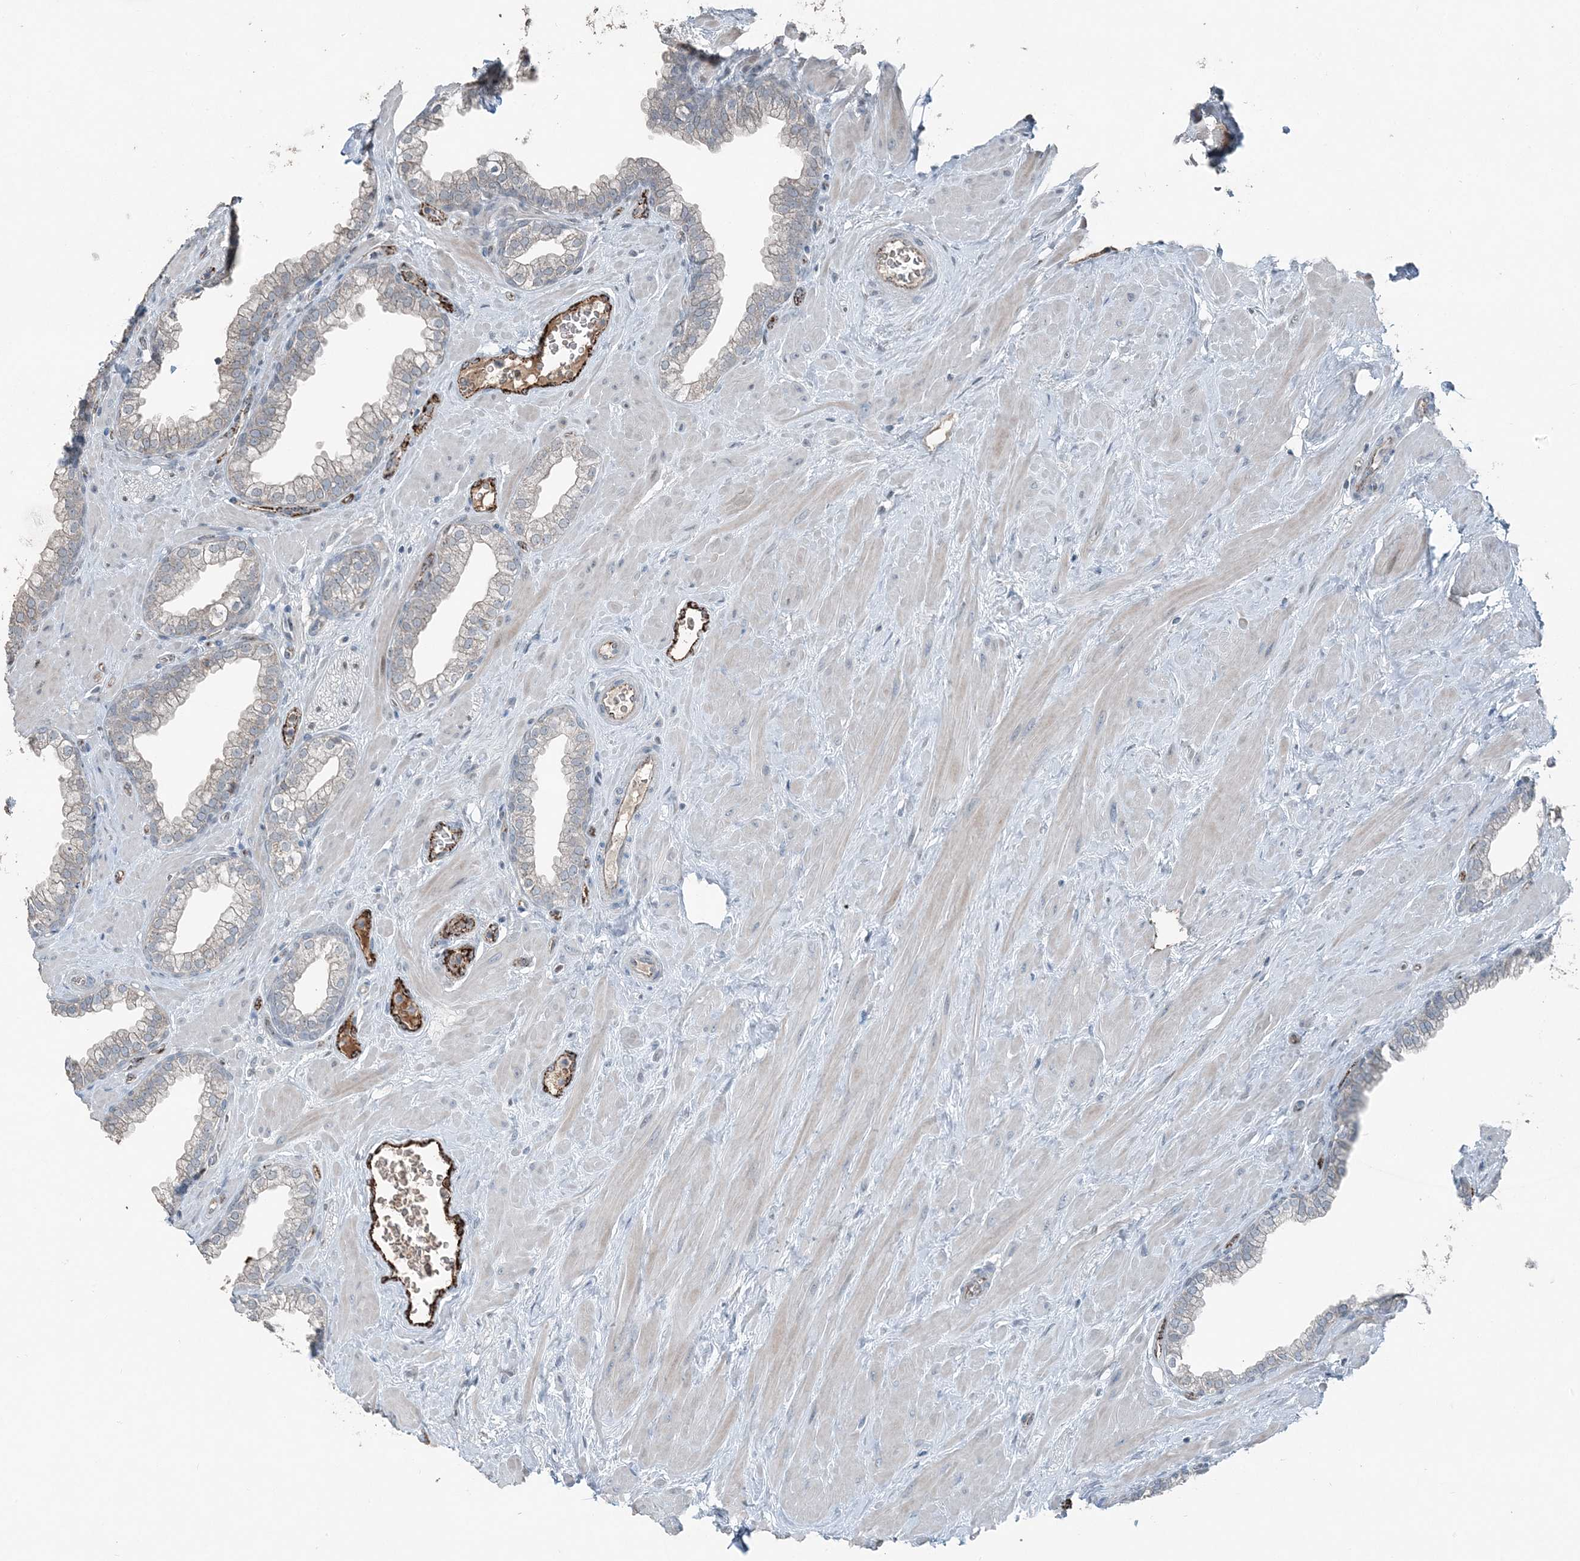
{"staining": {"intensity": "negative", "quantity": "none", "location": "none"}, "tissue": "prostate", "cell_type": "Glandular cells", "image_type": "normal", "snomed": [{"axis": "morphology", "description": "Normal tissue, NOS"}, {"axis": "morphology", "description": "Urothelial carcinoma, Low grade"}, {"axis": "topography", "description": "Urinary bladder"}, {"axis": "topography", "description": "Prostate"}], "caption": "A photomicrograph of prostate stained for a protein displays no brown staining in glandular cells.", "gene": "ELOVL7", "patient": {"sex": "male", "age": 60}}